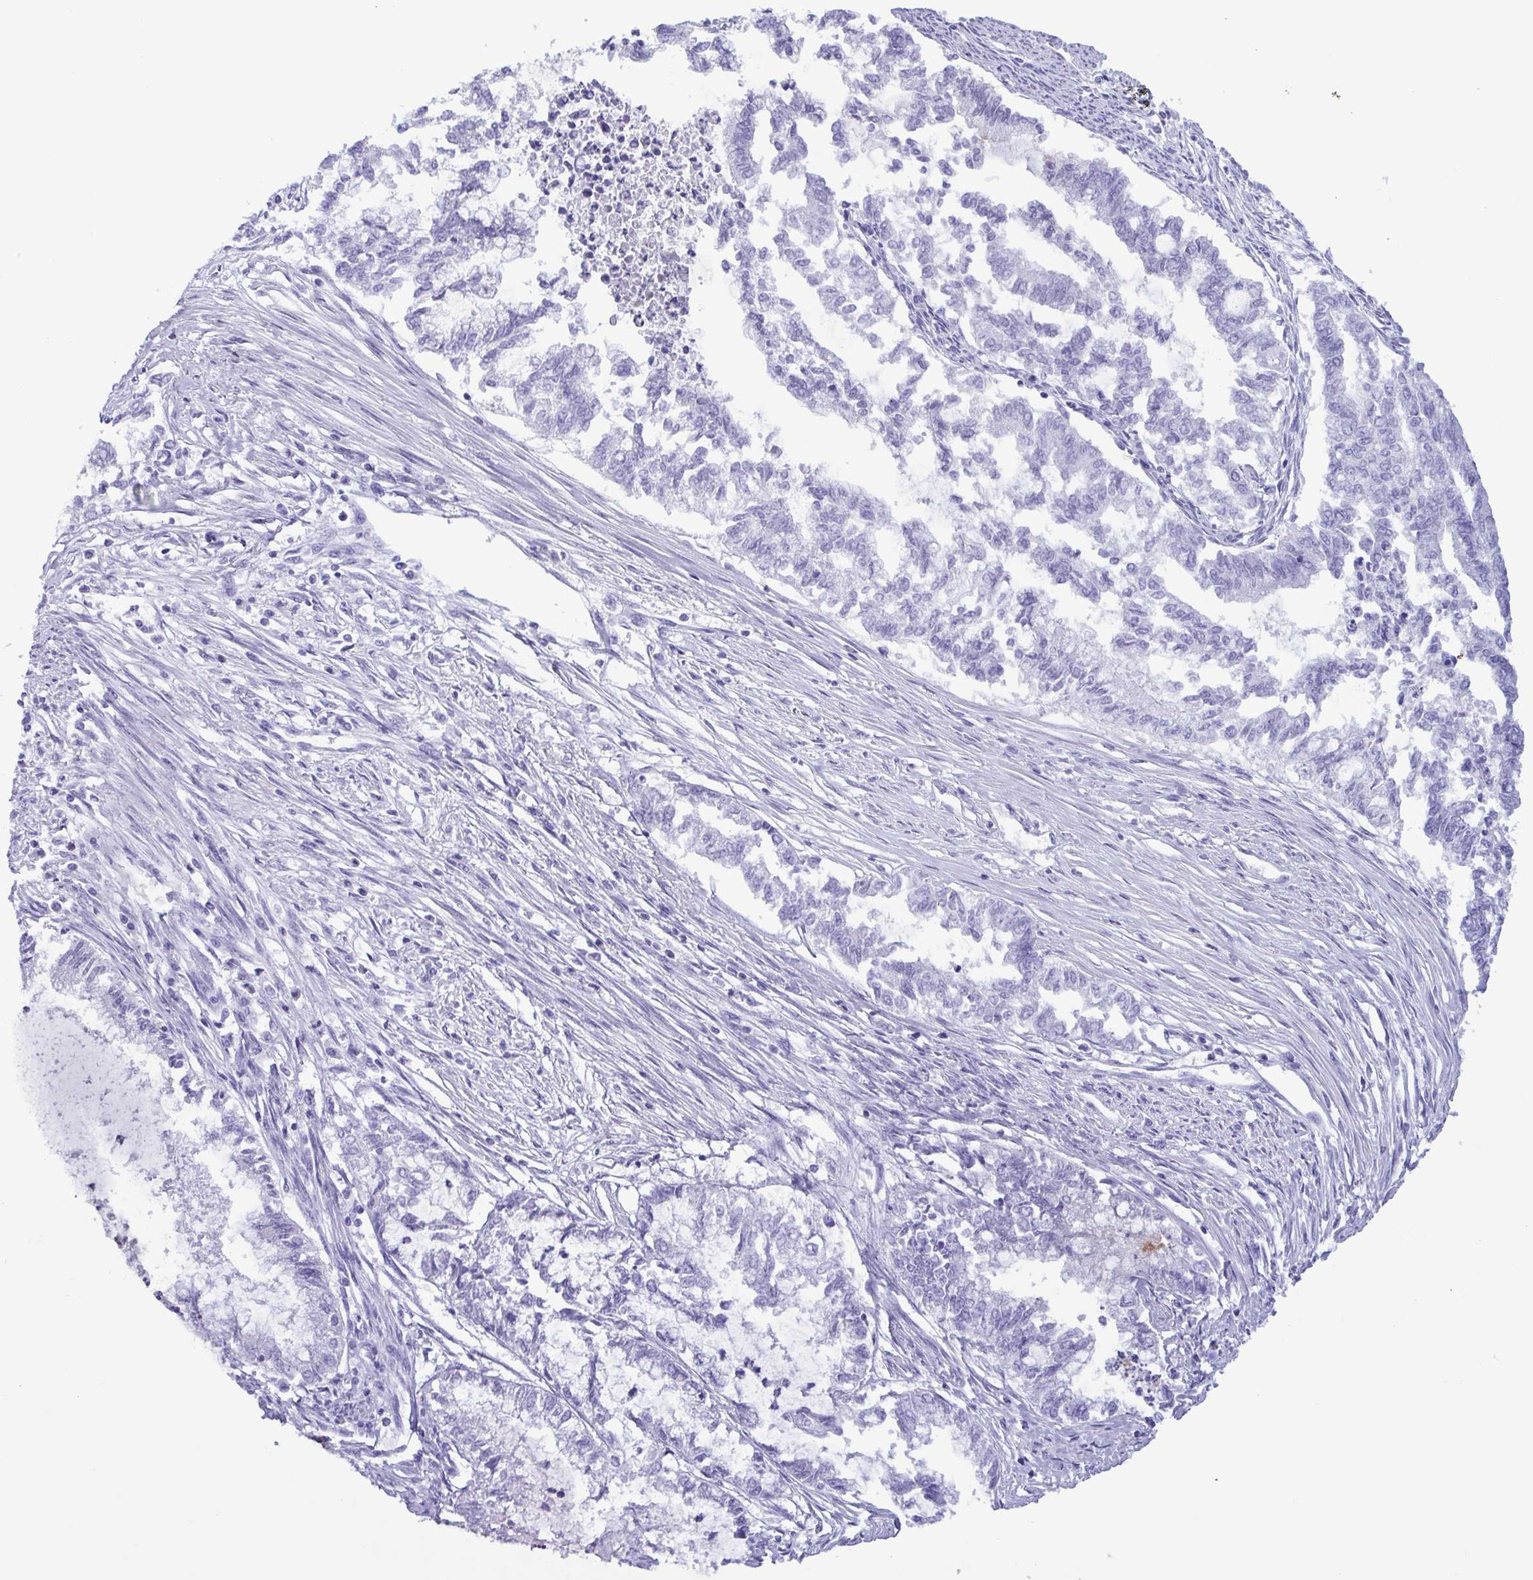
{"staining": {"intensity": "negative", "quantity": "none", "location": "none"}, "tissue": "endometrial cancer", "cell_type": "Tumor cells", "image_type": "cancer", "snomed": [{"axis": "morphology", "description": "Adenocarcinoma, NOS"}, {"axis": "topography", "description": "Endometrium"}], "caption": "The image reveals no staining of tumor cells in endometrial adenocarcinoma.", "gene": "LTF", "patient": {"sex": "female", "age": 79}}